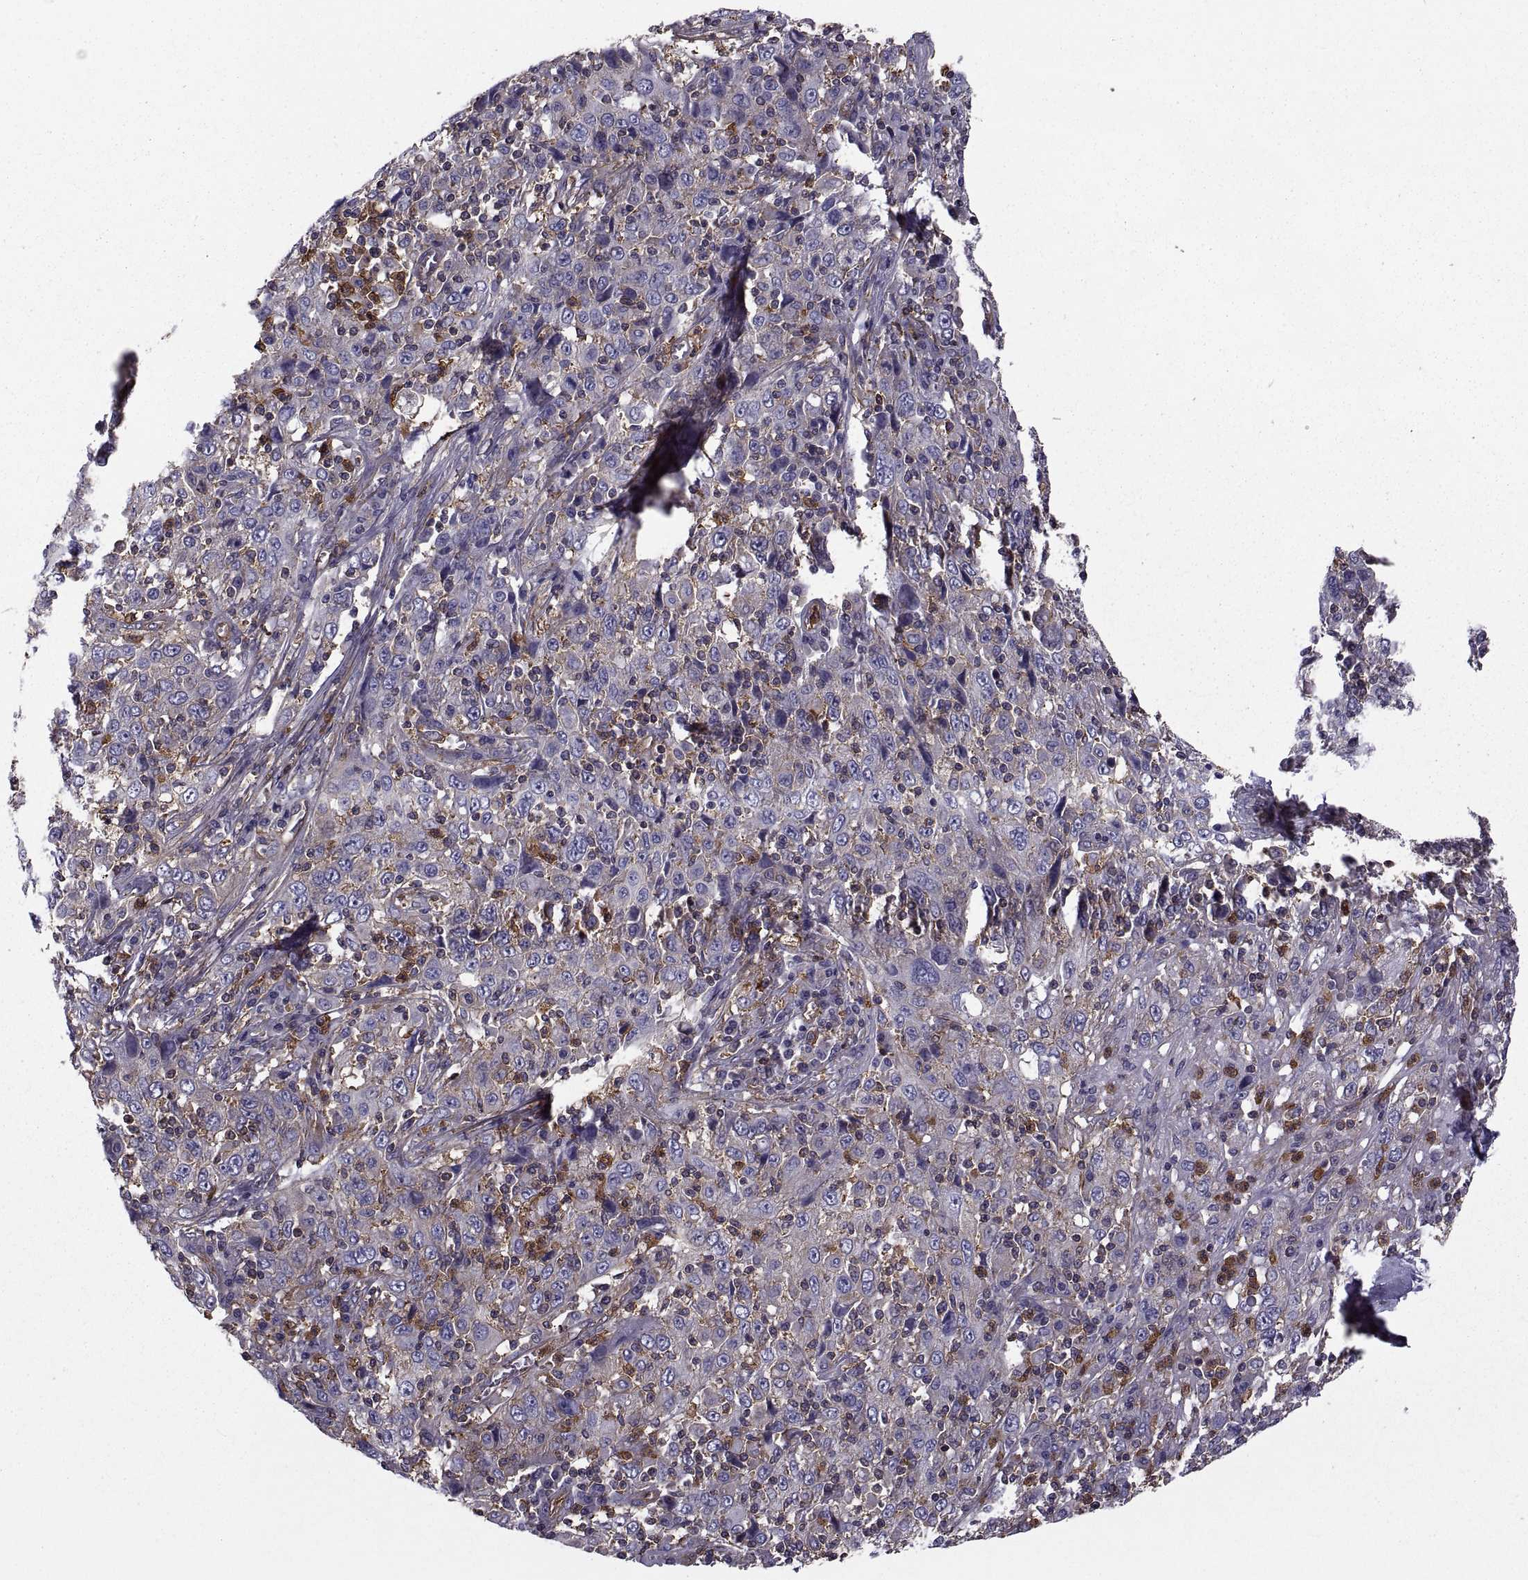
{"staining": {"intensity": "negative", "quantity": "none", "location": "none"}, "tissue": "cervical cancer", "cell_type": "Tumor cells", "image_type": "cancer", "snomed": [{"axis": "morphology", "description": "Squamous cell carcinoma, NOS"}, {"axis": "topography", "description": "Cervix"}], "caption": "Cervical cancer stained for a protein using immunohistochemistry exhibits no staining tumor cells.", "gene": "MYH9", "patient": {"sex": "female", "age": 46}}